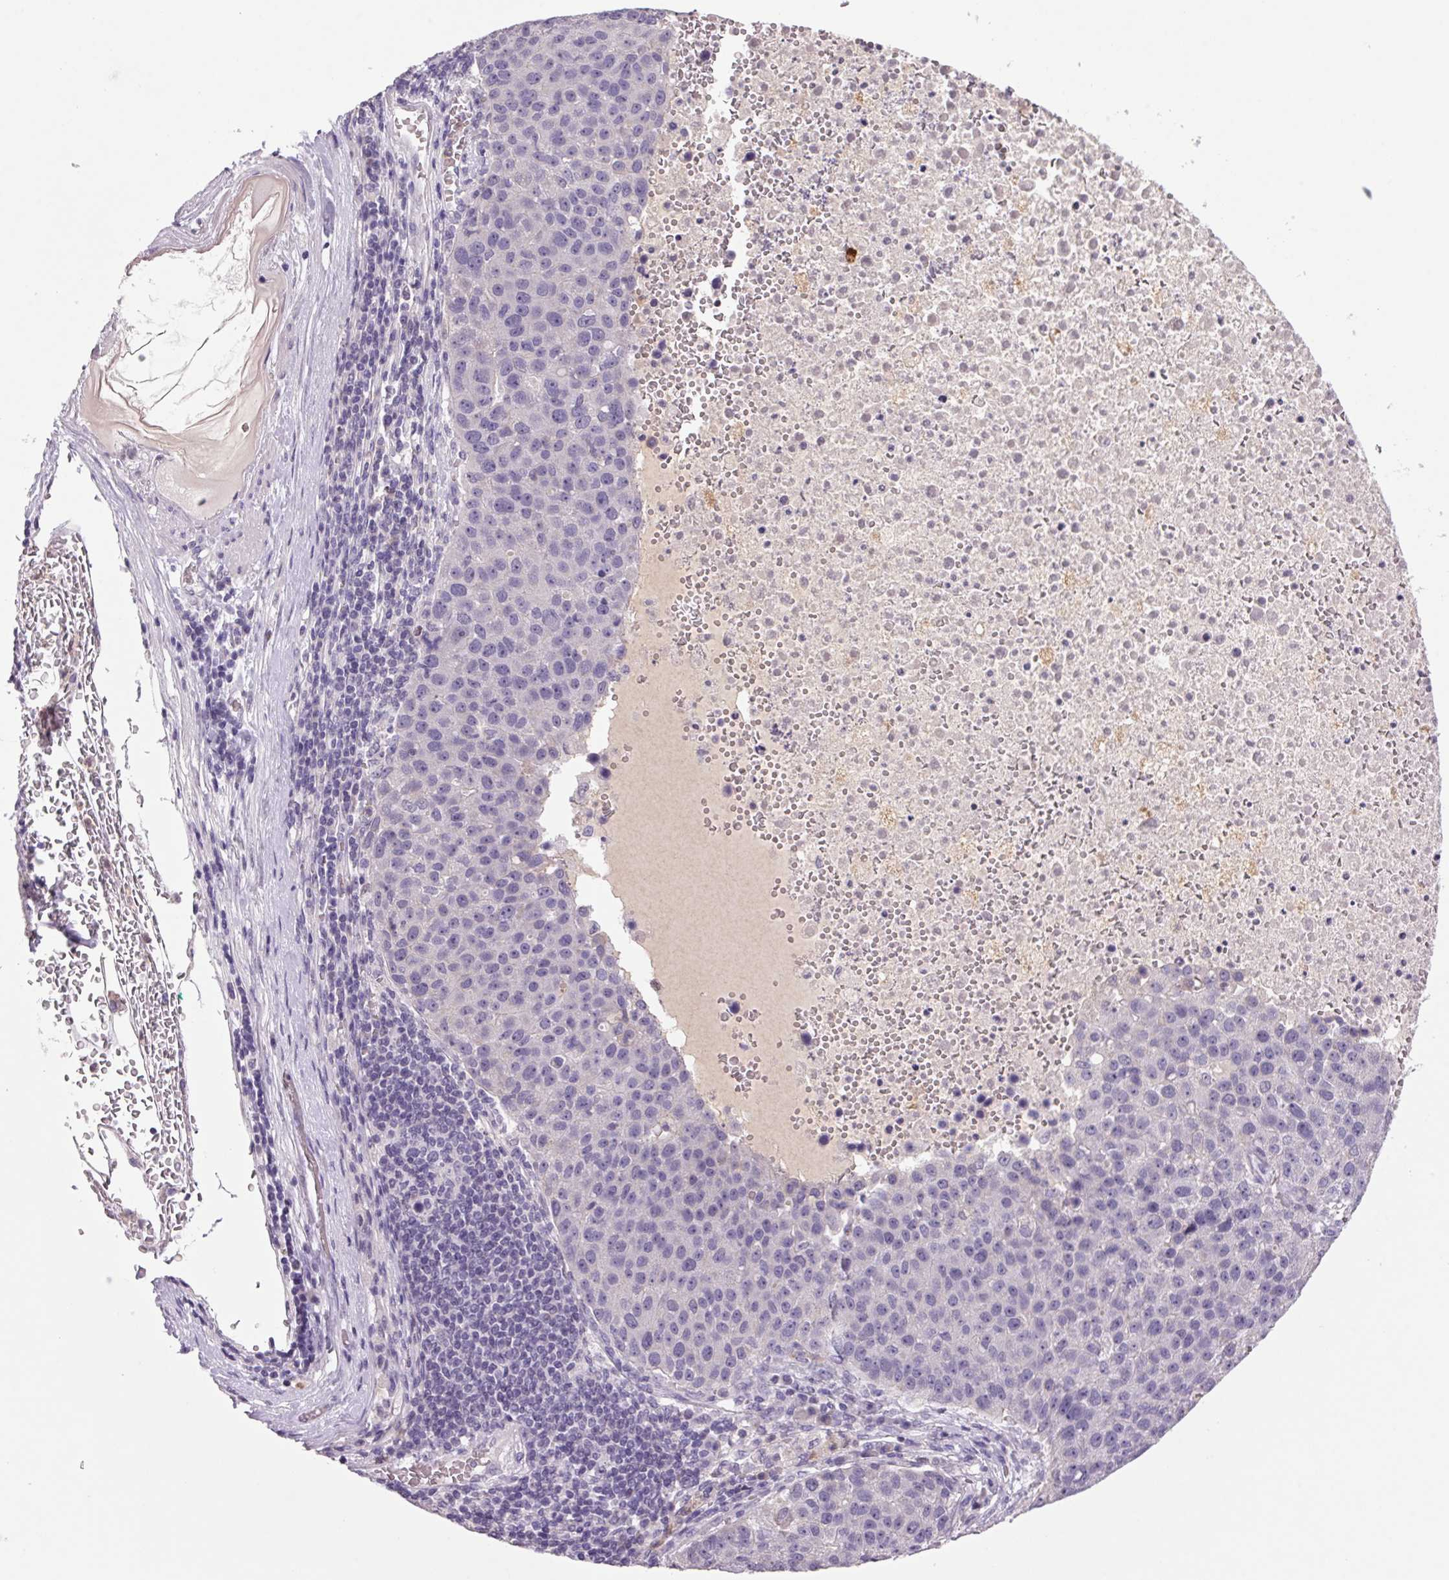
{"staining": {"intensity": "negative", "quantity": "none", "location": "none"}, "tissue": "pancreatic cancer", "cell_type": "Tumor cells", "image_type": "cancer", "snomed": [{"axis": "morphology", "description": "Adenocarcinoma, NOS"}, {"axis": "topography", "description": "Pancreas"}], "caption": "IHC histopathology image of pancreatic cancer (adenocarcinoma) stained for a protein (brown), which reveals no positivity in tumor cells. (Brightfield microscopy of DAB immunohistochemistry (IHC) at high magnification).", "gene": "TRDN", "patient": {"sex": "female", "age": 61}}